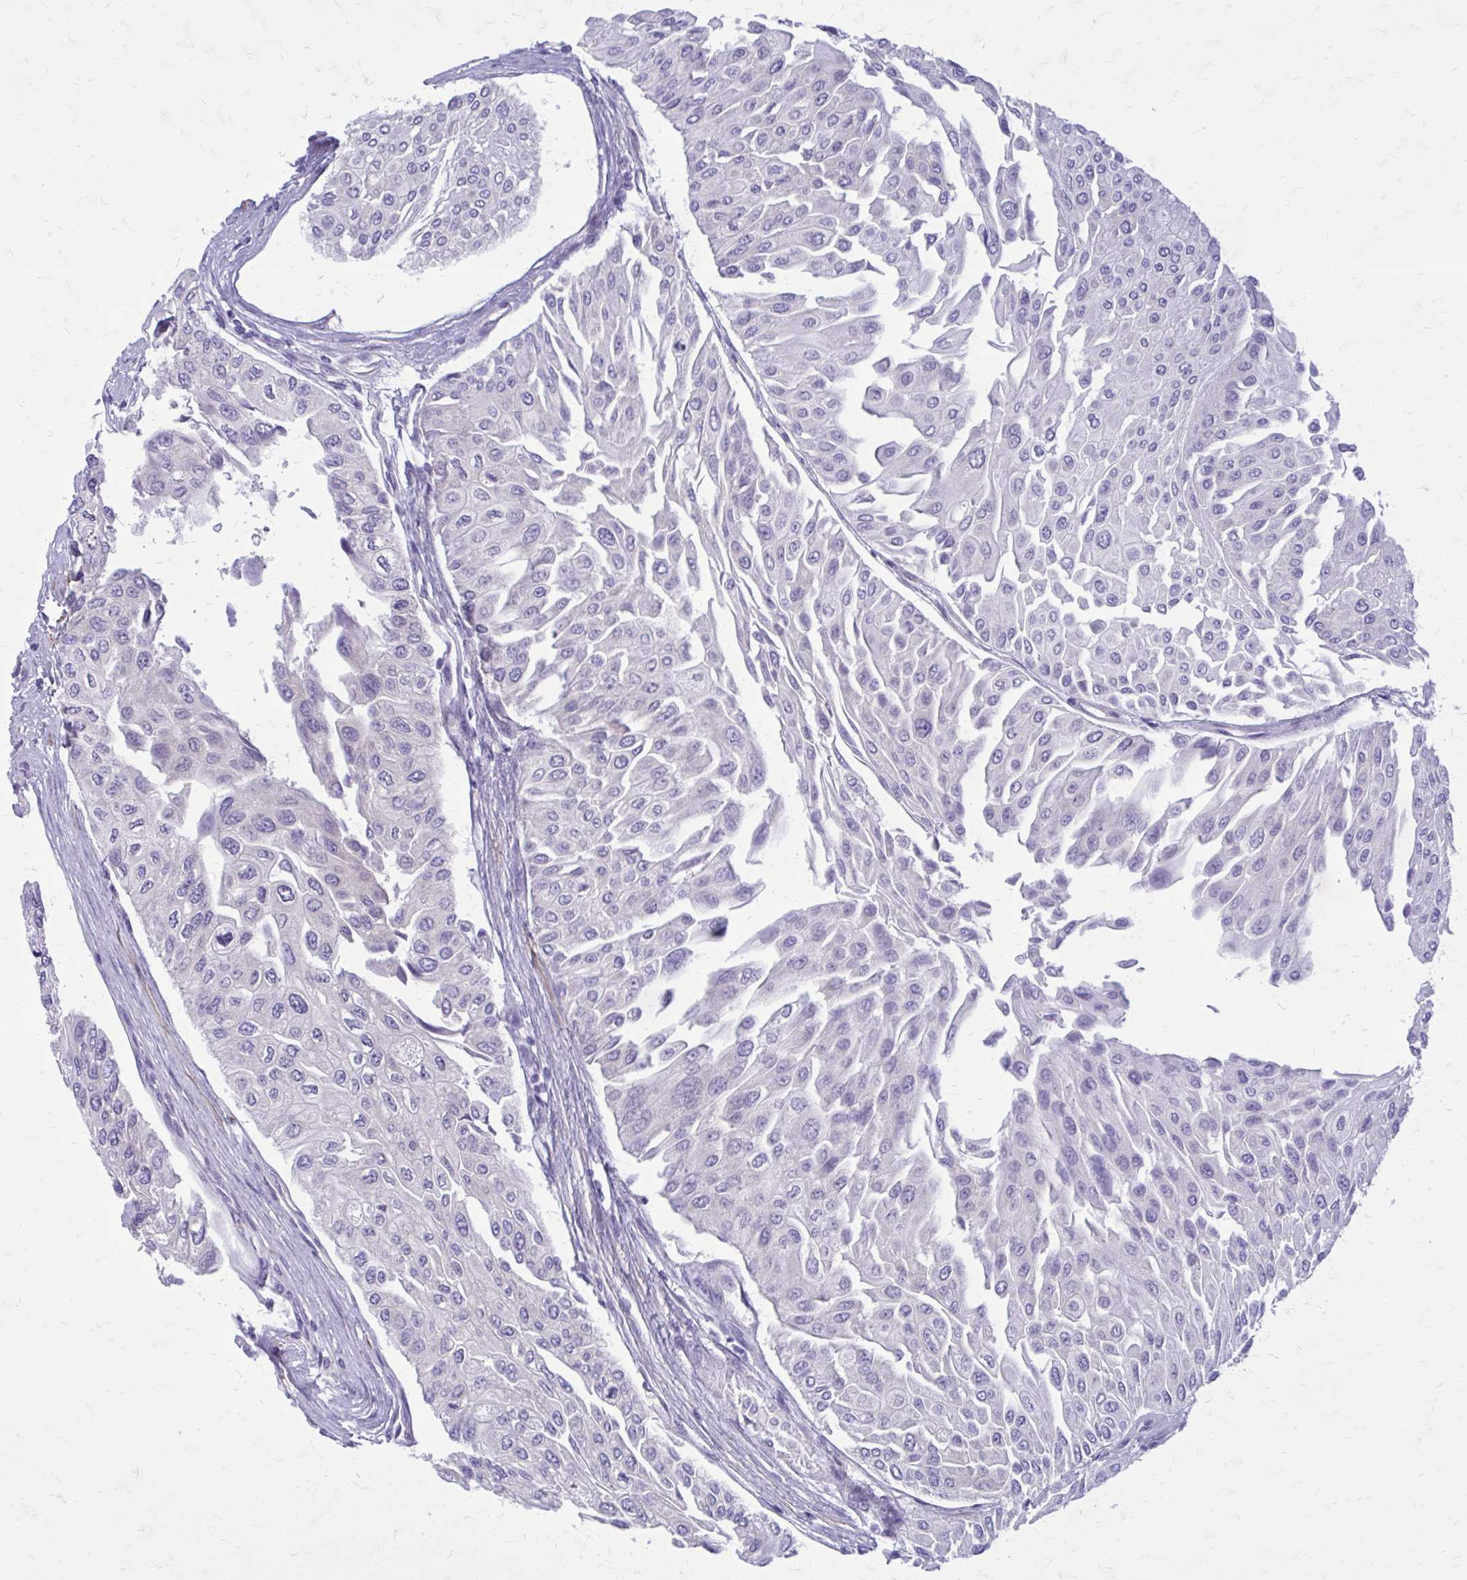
{"staining": {"intensity": "negative", "quantity": "none", "location": "none"}, "tissue": "urothelial cancer", "cell_type": "Tumor cells", "image_type": "cancer", "snomed": [{"axis": "morphology", "description": "Urothelial carcinoma, NOS"}, {"axis": "topography", "description": "Urinary bladder"}], "caption": "Histopathology image shows no significant protein positivity in tumor cells of transitional cell carcinoma.", "gene": "GIGYF2", "patient": {"sex": "male", "age": 67}}